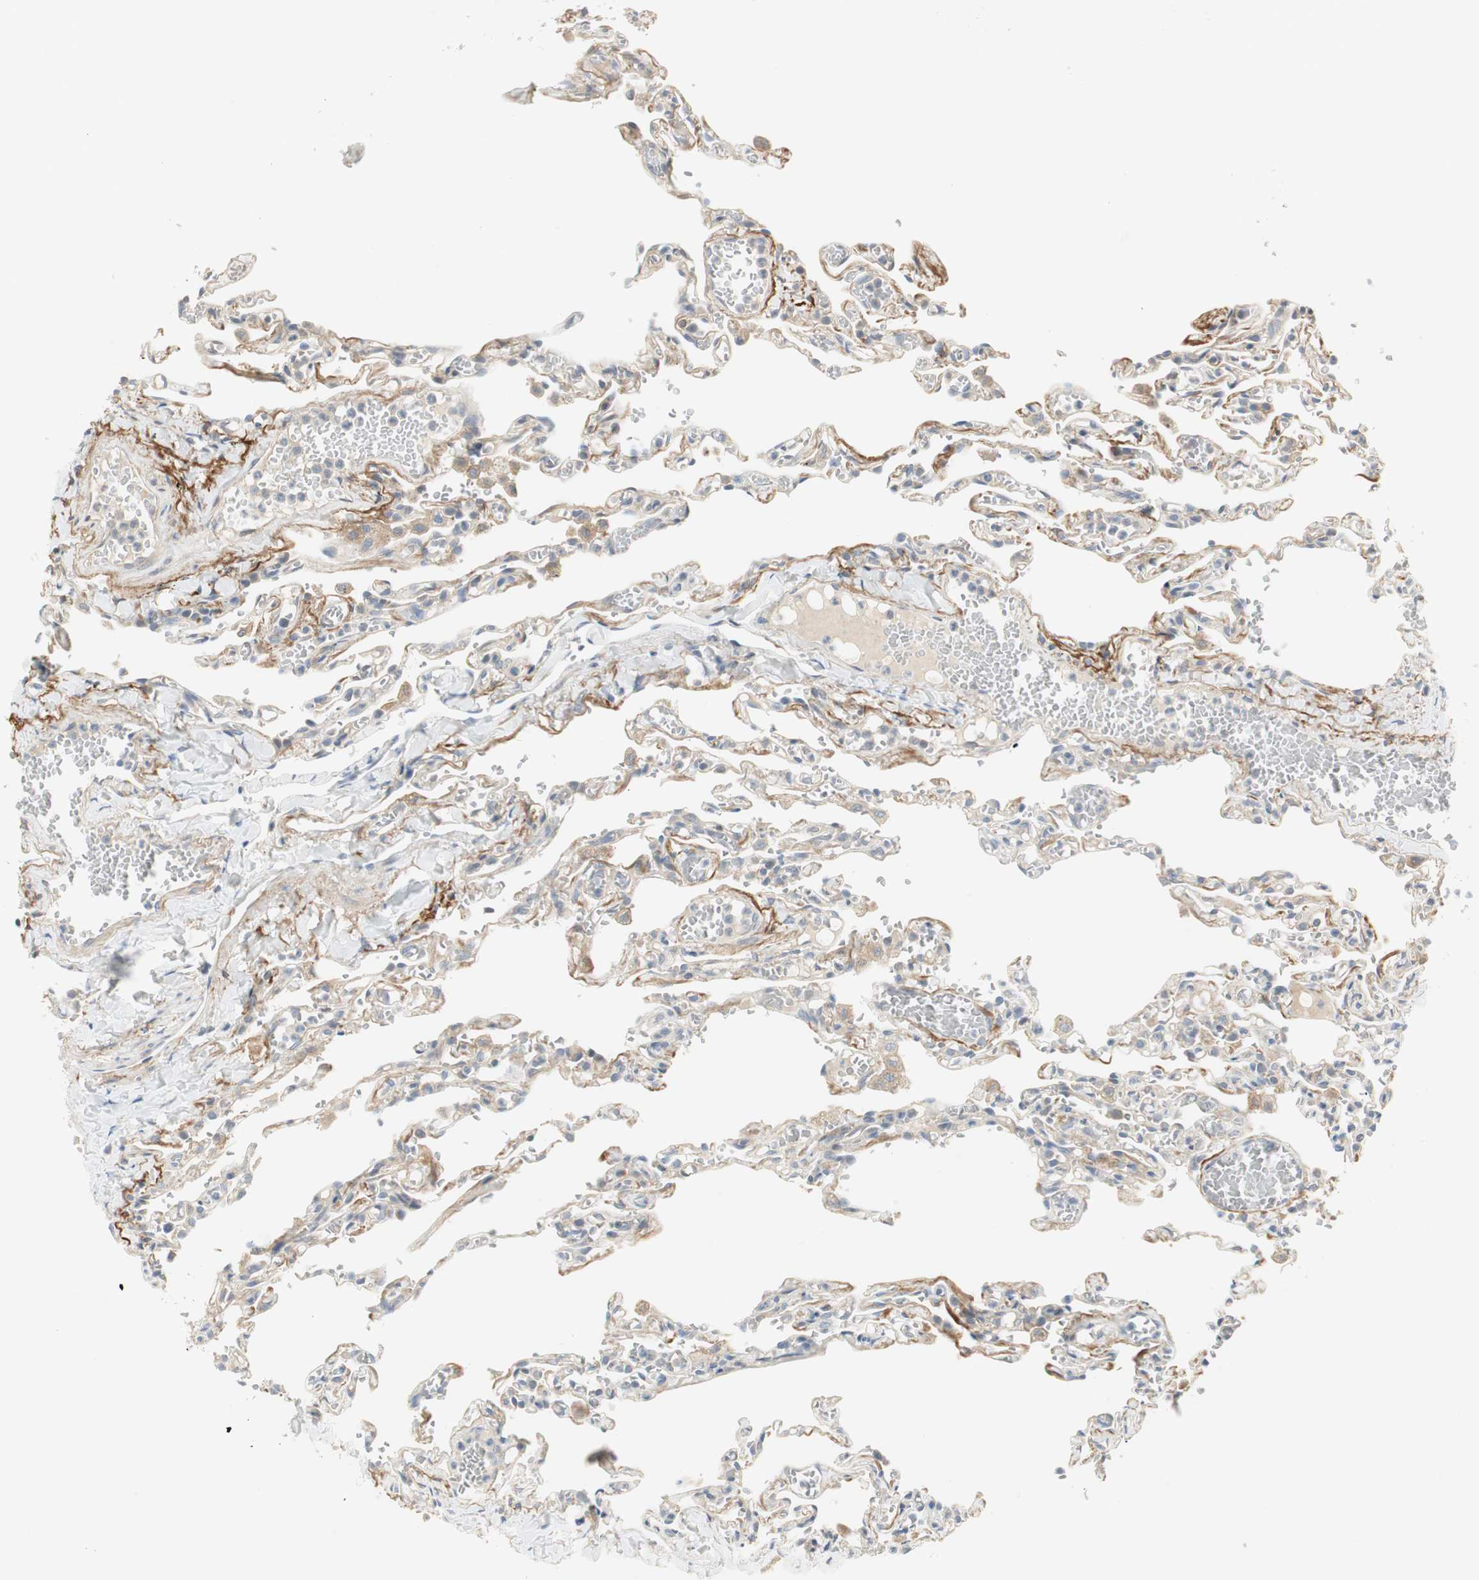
{"staining": {"intensity": "weak", "quantity": "<25%", "location": "cytoplasmic/membranous"}, "tissue": "lung", "cell_type": "Alveolar cells", "image_type": "normal", "snomed": [{"axis": "morphology", "description": "Normal tissue, NOS"}, {"axis": "topography", "description": "Lung"}], "caption": "Micrograph shows no significant protein expression in alveolar cells of unremarkable lung.", "gene": "STON1", "patient": {"sex": "male", "age": 21}}